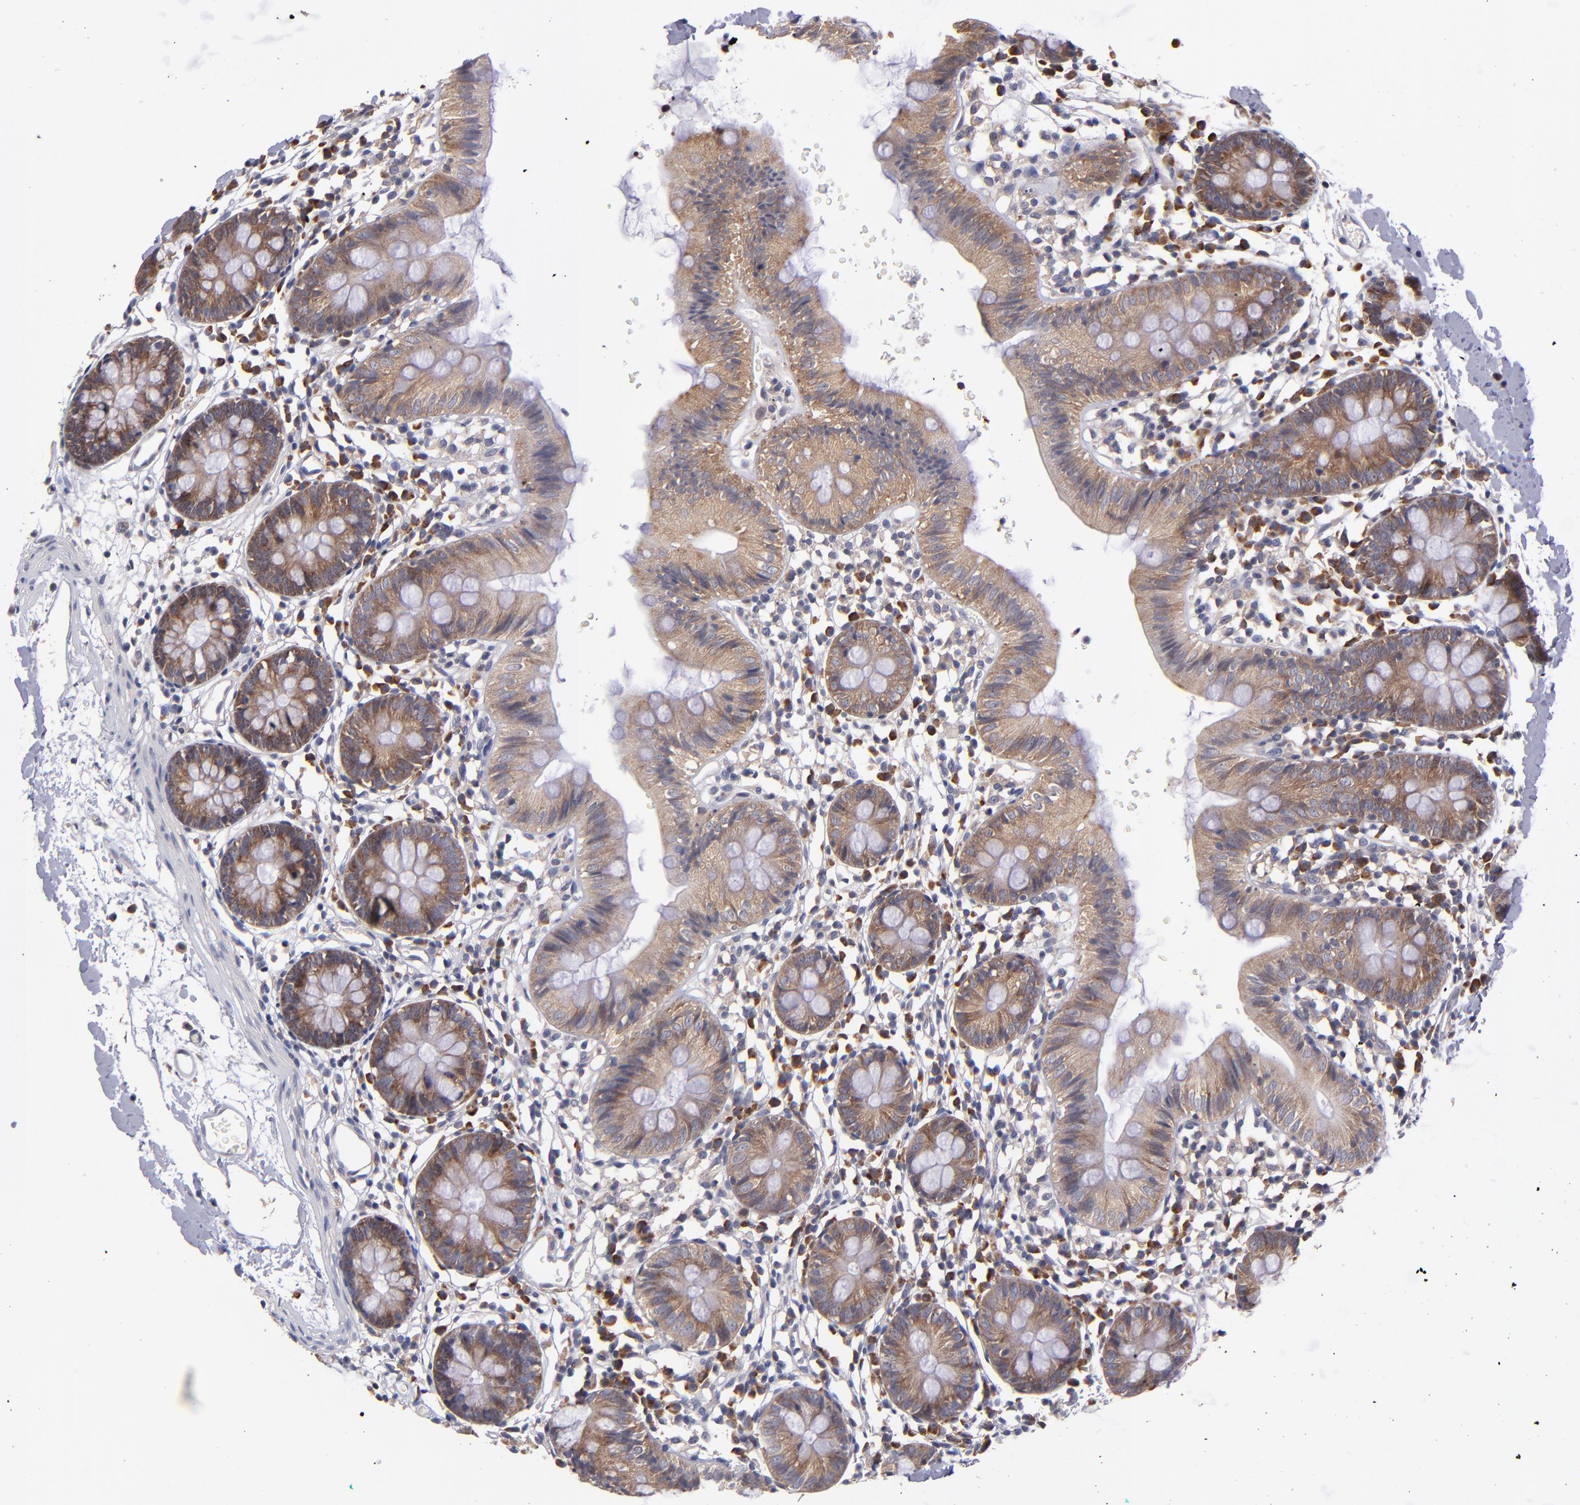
{"staining": {"intensity": "negative", "quantity": "none", "location": "none"}, "tissue": "colon", "cell_type": "Endothelial cells", "image_type": "normal", "snomed": [{"axis": "morphology", "description": "Normal tissue, NOS"}, {"axis": "topography", "description": "Colon"}], "caption": "Protein analysis of normal colon shows no significant expression in endothelial cells. (Brightfield microscopy of DAB immunohistochemistry at high magnification).", "gene": "EIF3L", "patient": {"sex": "male", "age": 14}}